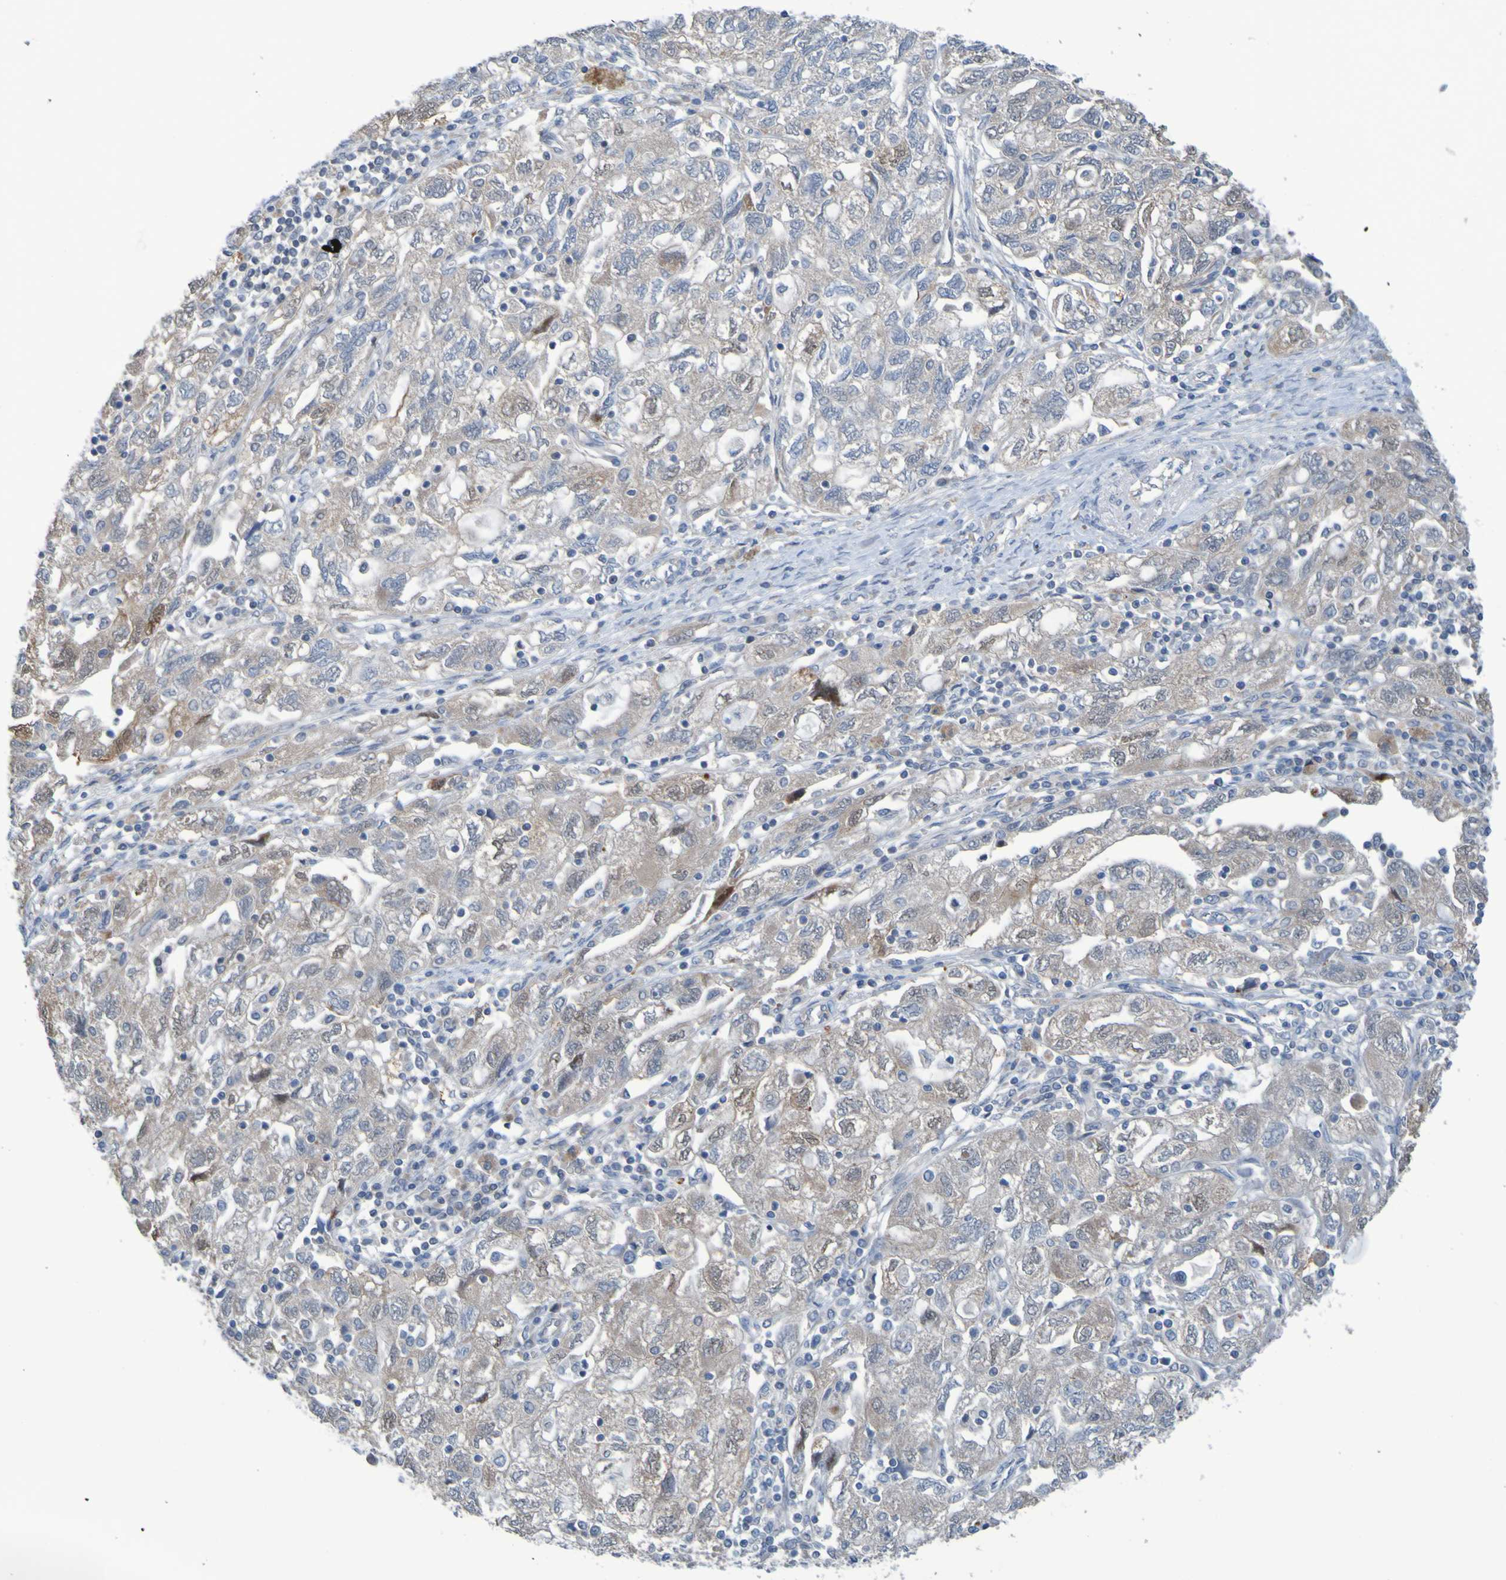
{"staining": {"intensity": "weak", "quantity": ">75%", "location": "cytoplasmic/membranous"}, "tissue": "ovarian cancer", "cell_type": "Tumor cells", "image_type": "cancer", "snomed": [{"axis": "morphology", "description": "Carcinoma, NOS"}, {"axis": "morphology", "description": "Cystadenocarcinoma, serous, NOS"}, {"axis": "topography", "description": "Ovary"}], "caption": "This micrograph demonstrates ovarian serous cystadenocarcinoma stained with IHC to label a protein in brown. The cytoplasmic/membranous of tumor cells show weak positivity for the protein. Nuclei are counter-stained blue.", "gene": "NPRL3", "patient": {"sex": "female", "age": 69}}